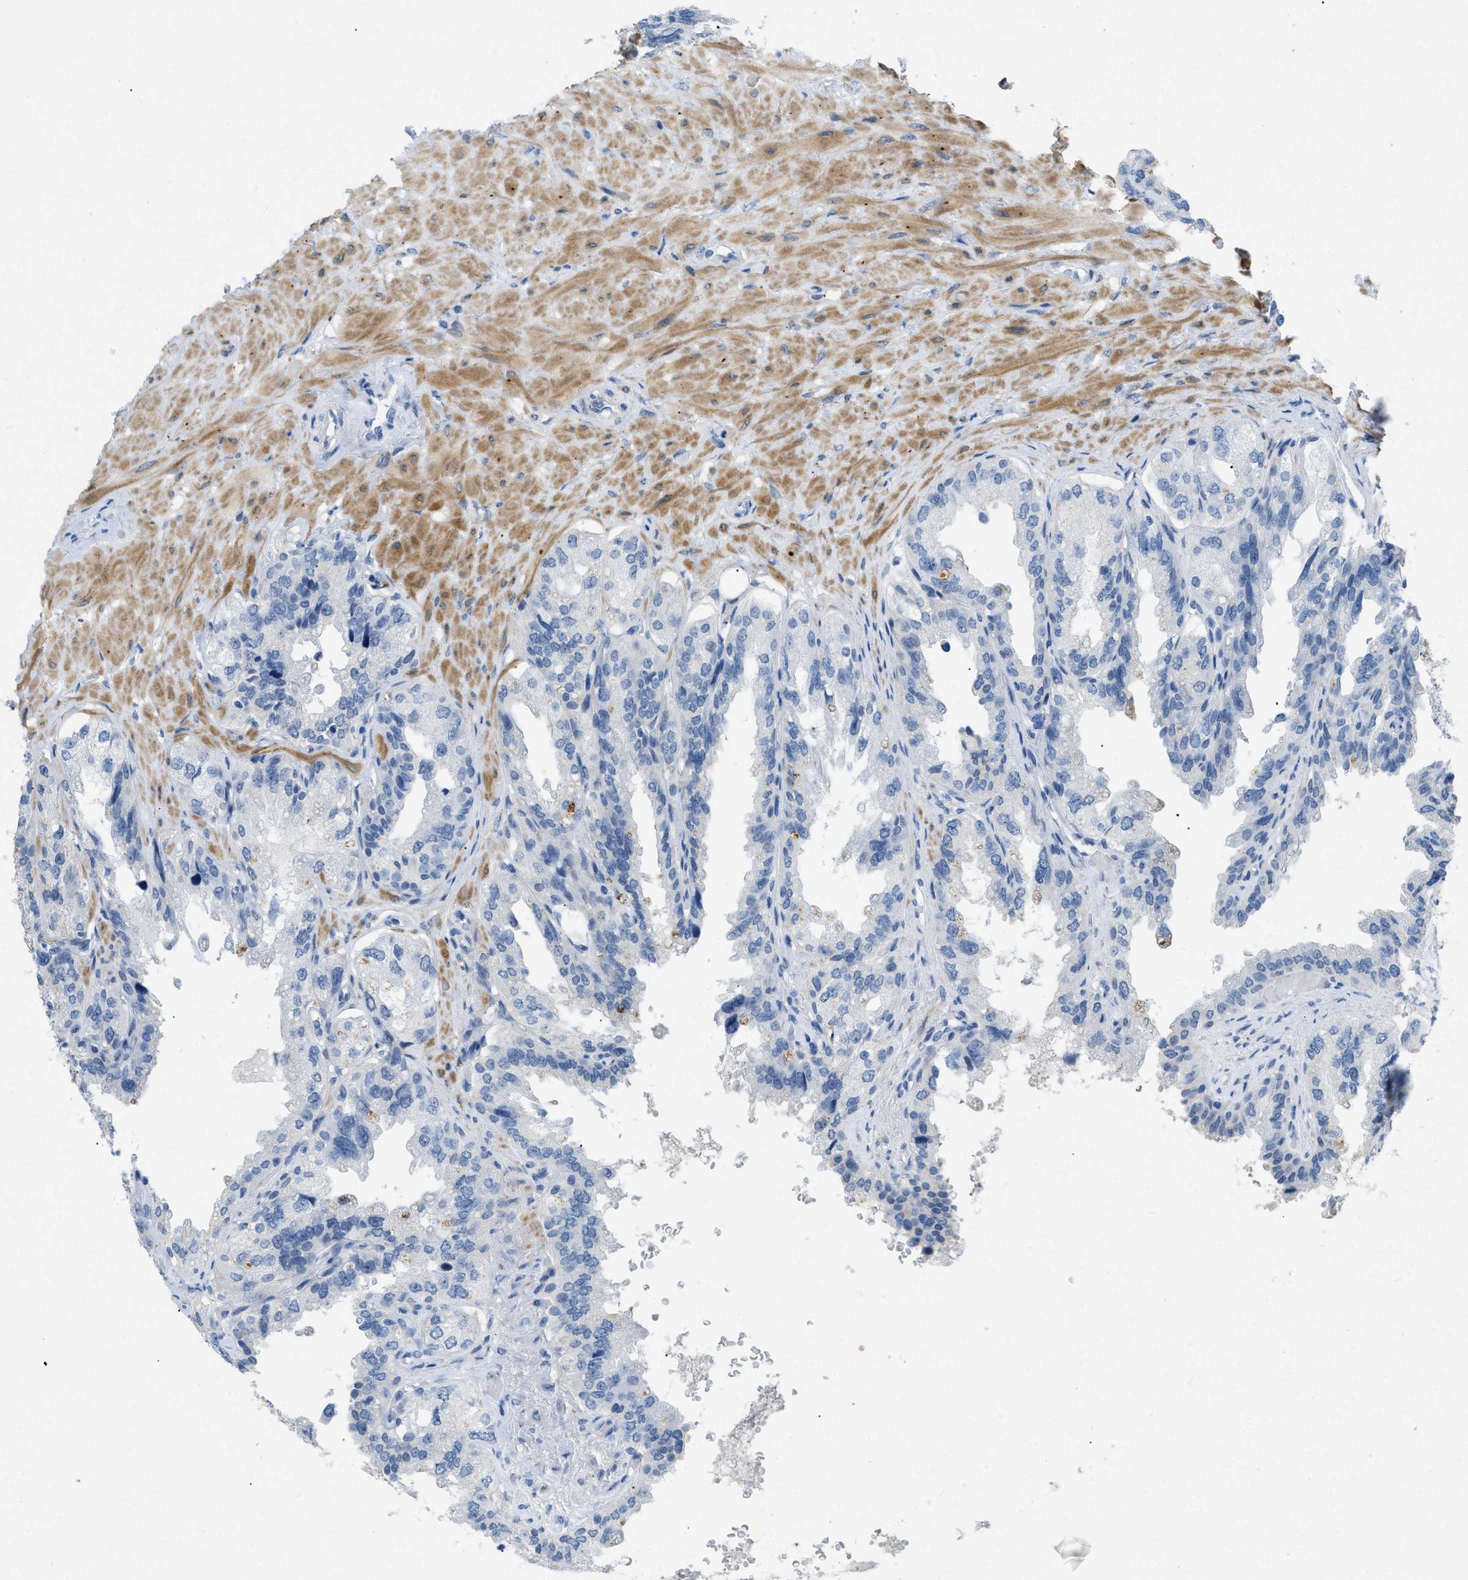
{"staining": {"intensity": "negative", "quantity": "none", "location": "none"}, "tissue": "seminal vesicle", "cell_type": "Glandular cells", "image_type": "normal", "snomed": [{"axis": "morphology", "description": "Normal tissue, NOS"}, {"axis": "topography", "description": "Seminal veicle"}], "caption": "Immunohistochemical staining of unremarkable seminal vesicle demonstrates no significant staining in glandular cells.", "gene": "TASOR", "patient": {"sex": "male", "age": 68}}